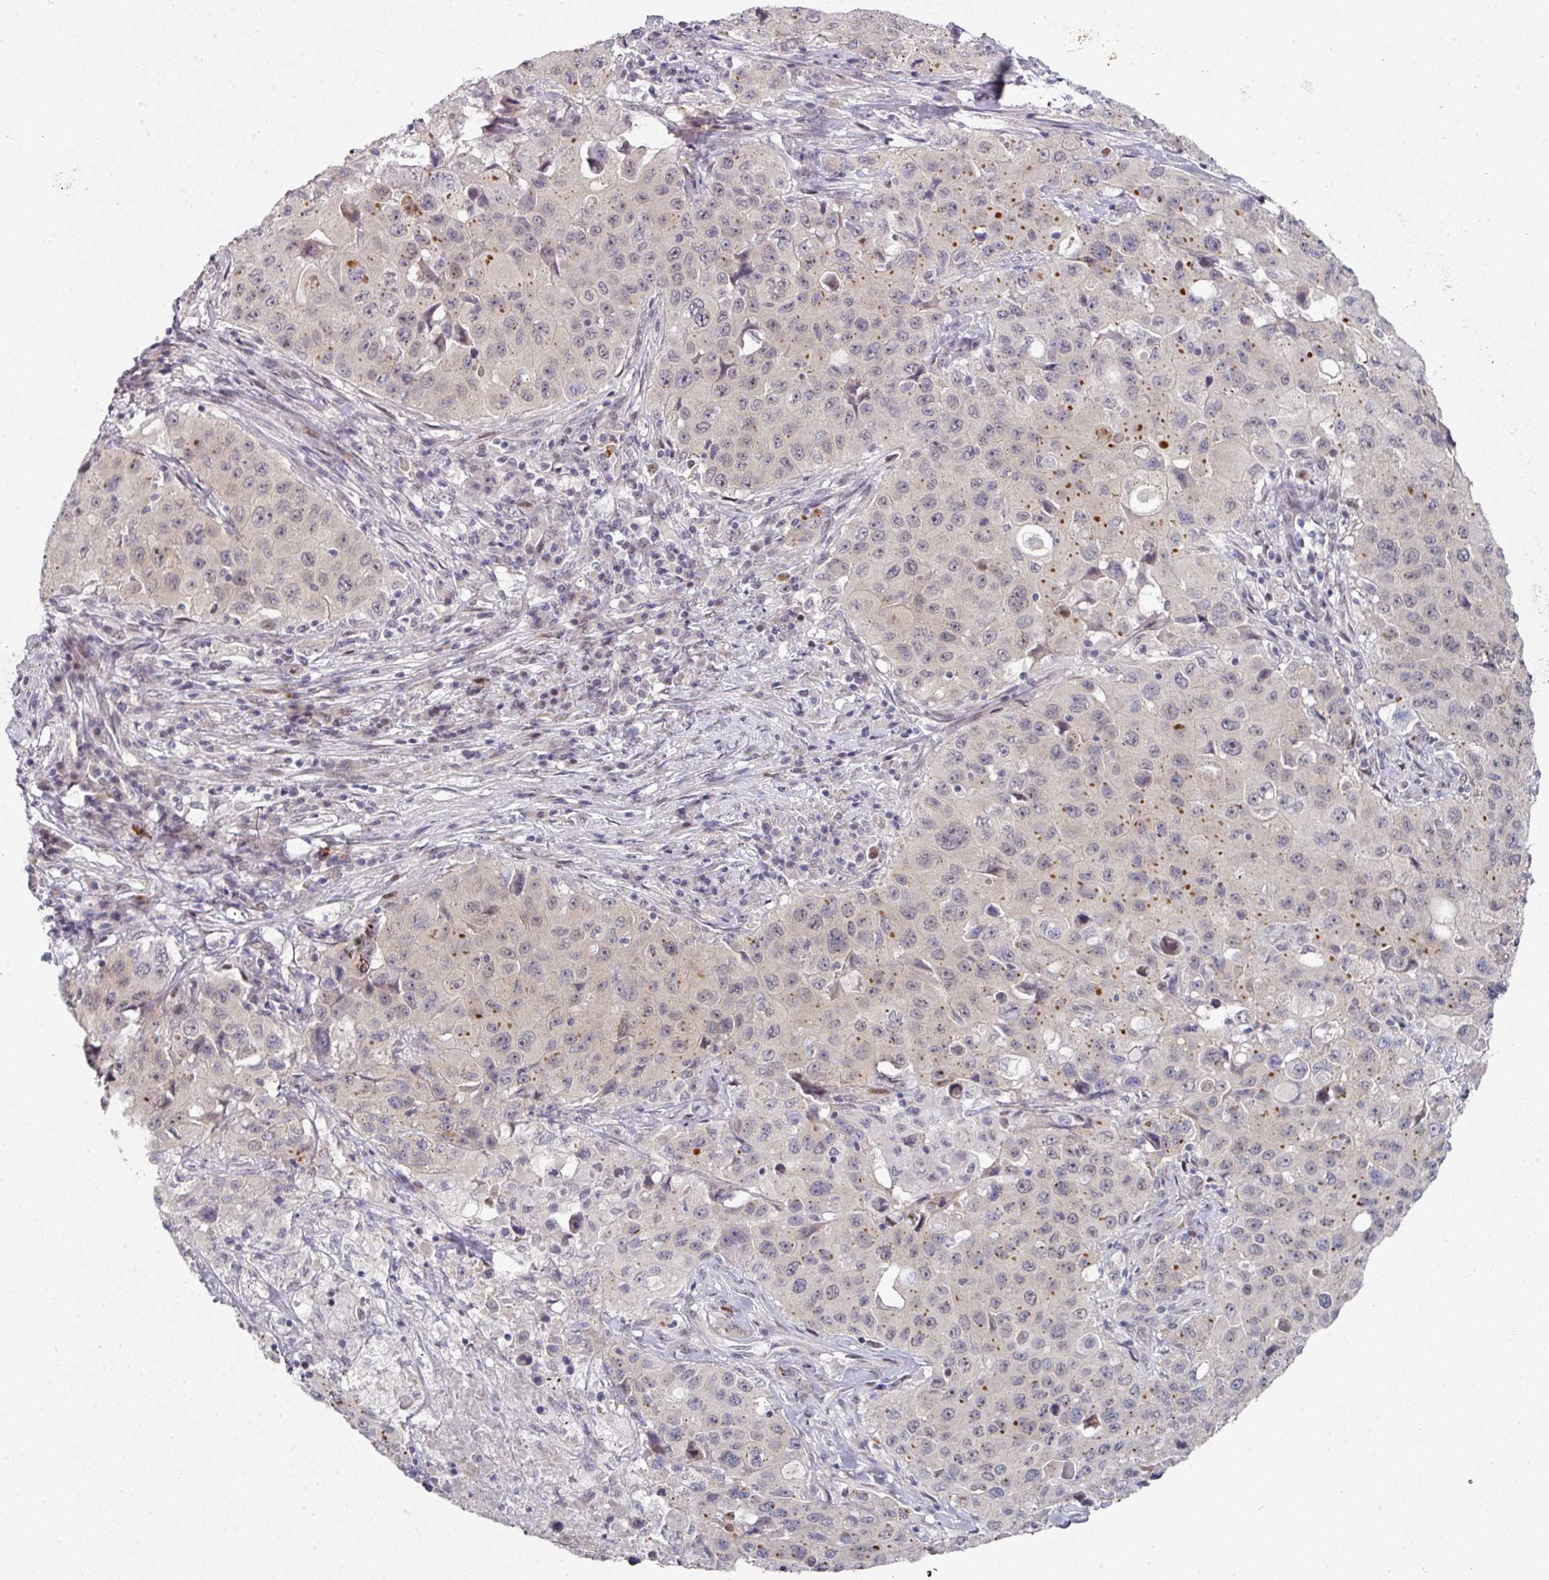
{"staining": {"intensity": "moderate", "quantity": "<25%", "location": "cytoplasmic/membranous"}, "tissue": "lung cancer", "cell_type": "Tumor cells", "image_type": "cancer", "snomed": [{"axis": "morphology", "description": "Squamous cell carcinoma, NOS"}, {"axis": "topography", "description": "Lung"}], "caption": "A brown stain highlights moderate cytoplasmic/membranous expression of a protein in lung cancer tumor cells.", "gene": "TMCC1", "patient": {"sex": "male", "age": 63}}